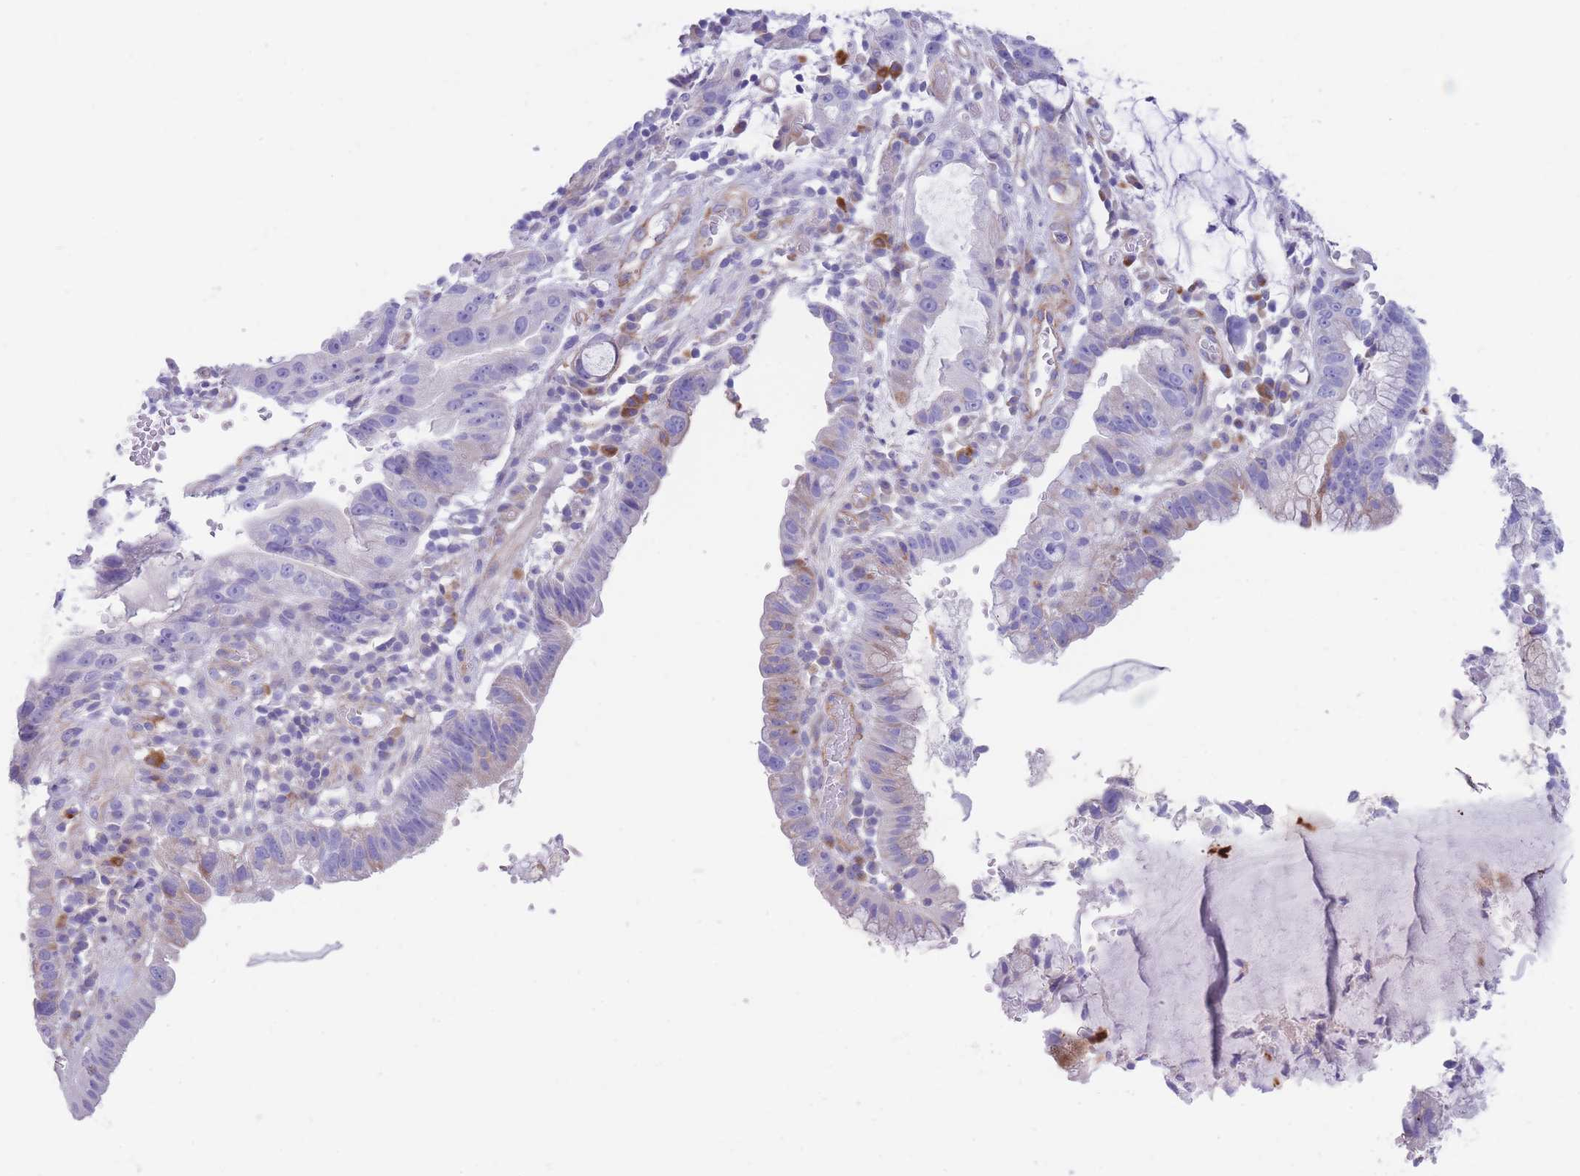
{"staining": {"intensity": "negative", "quantity": "none", "location": "none"}, "tissue": "stomach cancer", "cell_type": "Tumor cells", "image_type": "cancer", "snomed": [{"axis": "morphology", "description": "Adenocarcinoma, NOS"}, {"axis": "topography", "description": "Stomach"}], "caption": "IHC histopathology image of human adenocarcinoma (stomach) stained for a protein (brown), which exhibits no staining in tumor cells.", "gene": "DET1", "patient": {"sex": "male", "age": 55}}